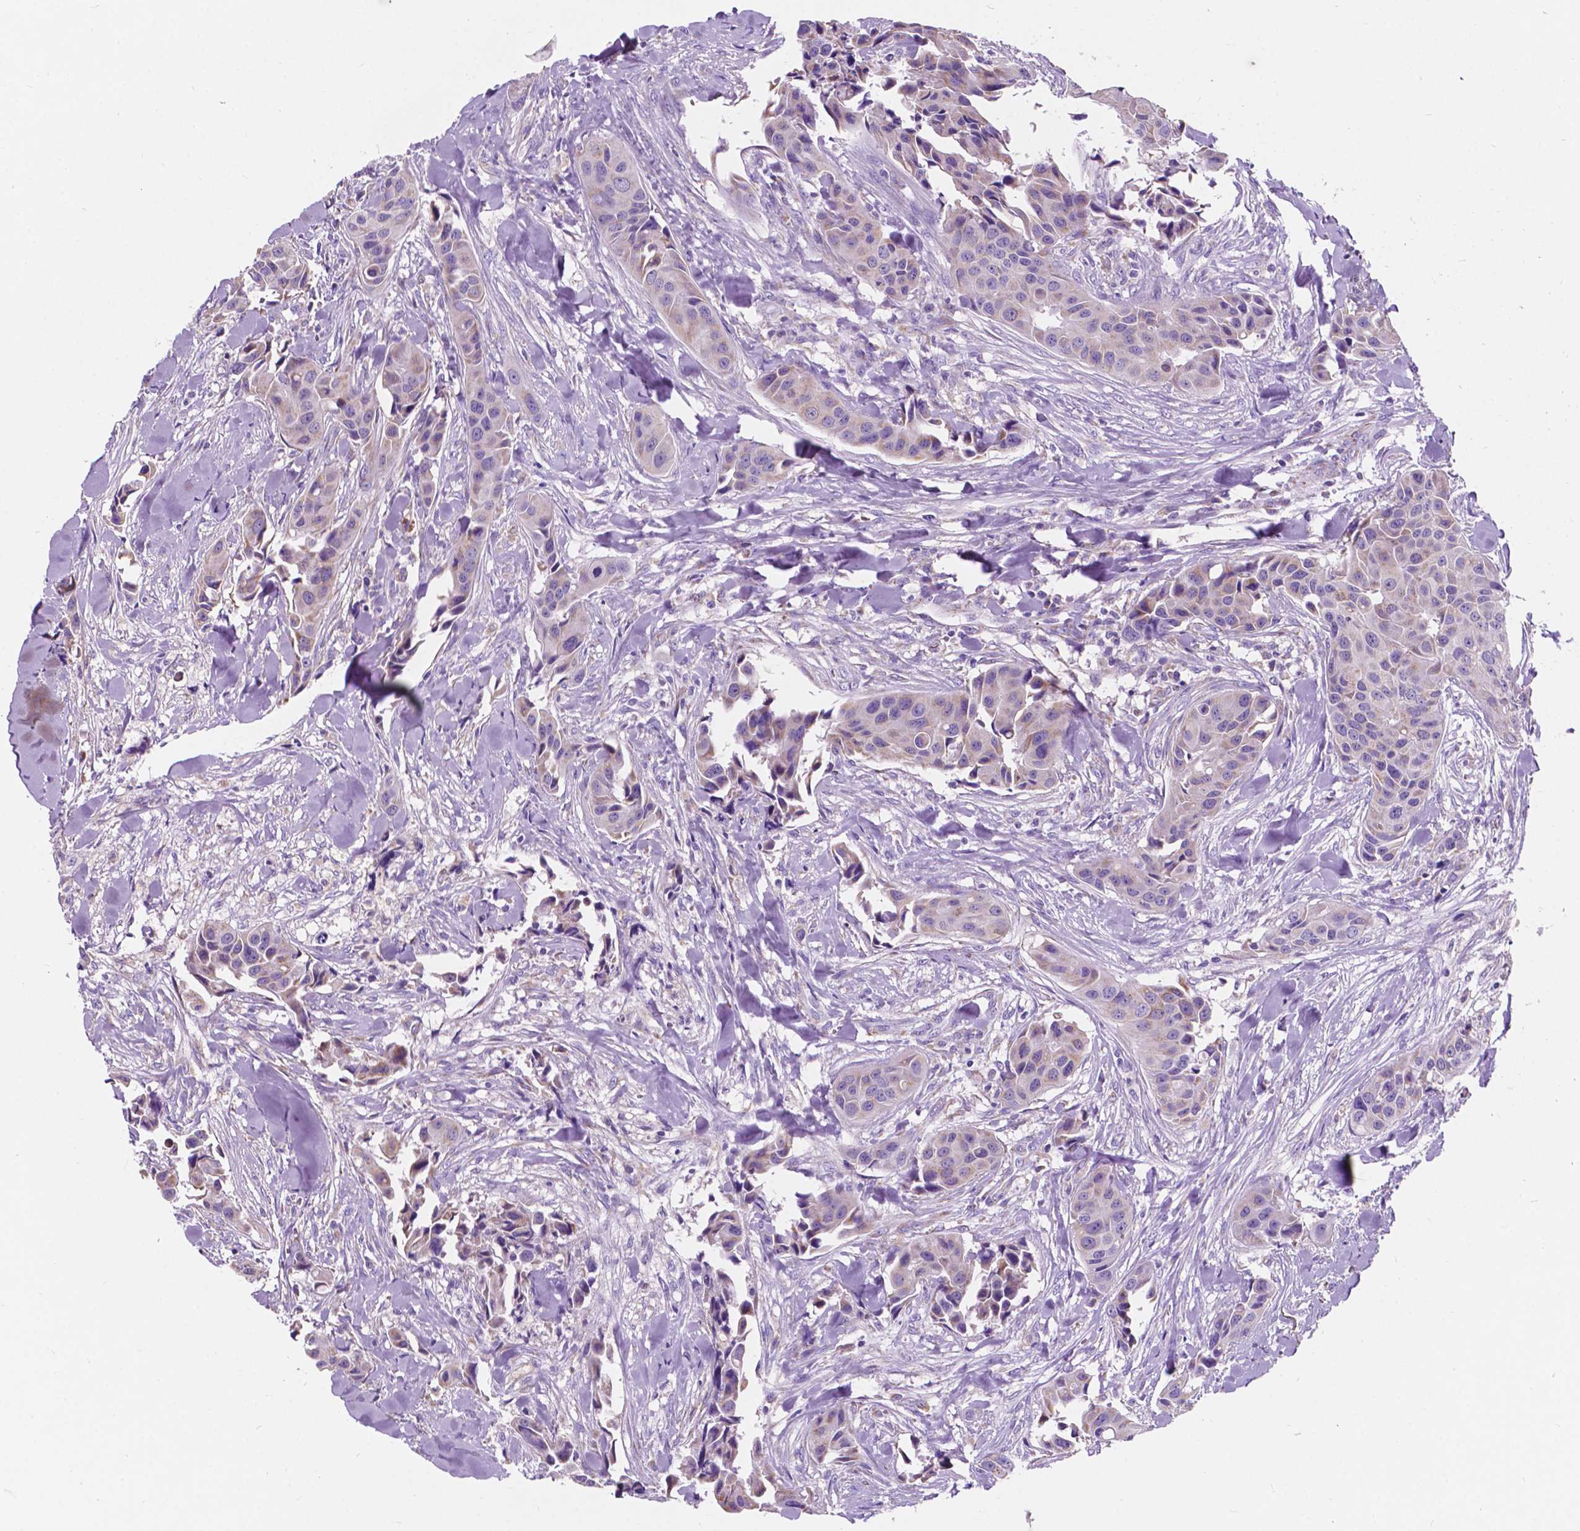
{"staining": {"intensity": "weak", "quantity": "<25%", "location": "cytoplasmic/membranous"}, "tissue": "head and neck cancer", "cell_type": "Tumor cells", "image_type": "cancer", "snomed": [{"axis": "morphology", "description": "Adenocarcinoma, NOS"}, {"axis": "topography", "description": "Head-Neck"}], "caption": "There is no significant positivity in tumor cells of head and neck cancer (adenocarcinoma). The staining was performed using DAB (3,3'-diaminobenzidine) to visualize the protein expression in brown, while the nuclei were stained in blue with hematoxylin (Magnification: 20x).", "gene": "TRPV5", "patient": {"sex": "male", "age": 76}}